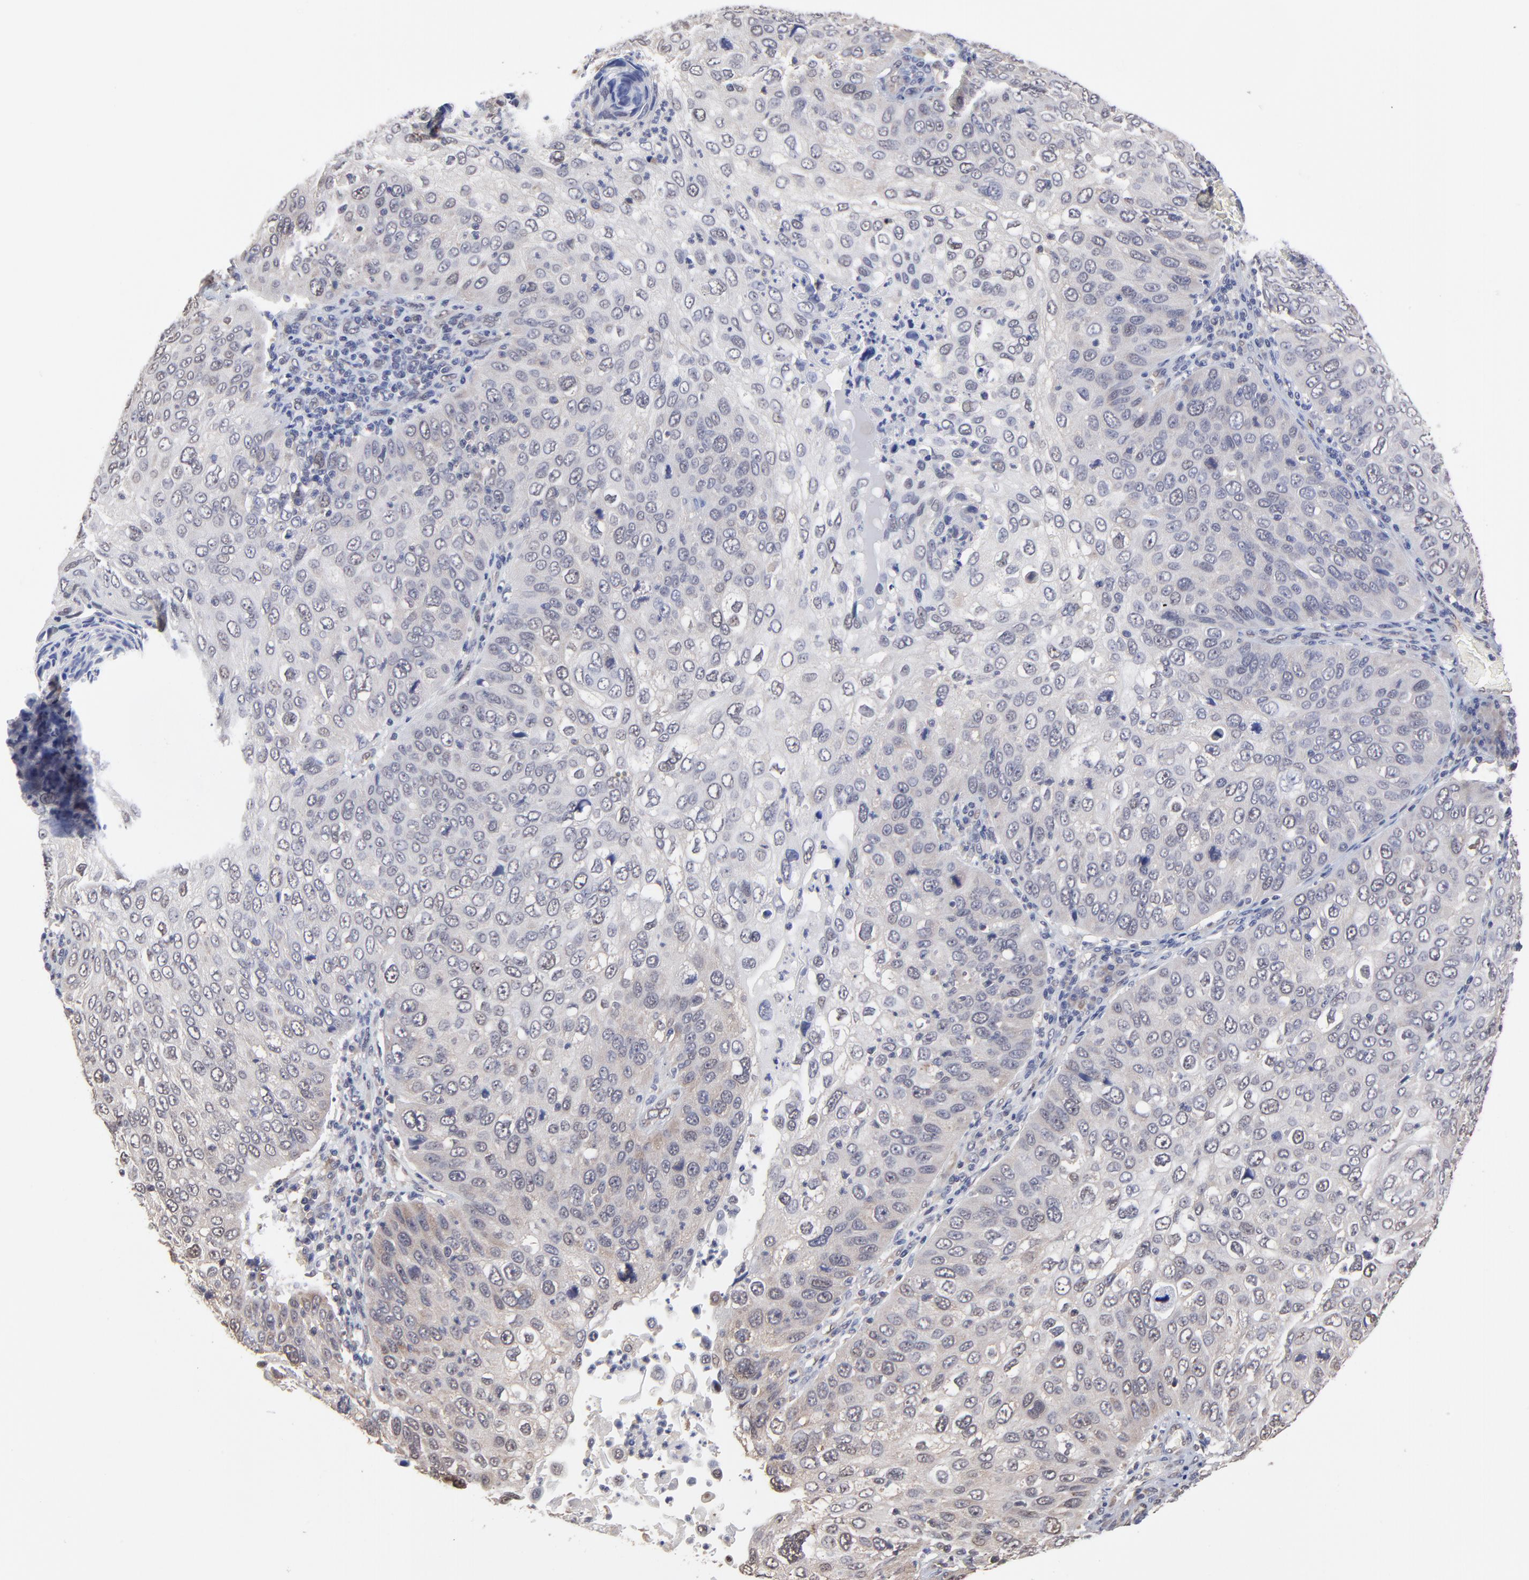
{"staining": {"intensity": "weak", "quantity": "25%-75%", "location": "cytoplasmic/membranous"}, "tissue": "skin cancer", "cell_type": "Tumor cells", "image_type": "cancer", "snomed": [{"axis": "morphology", "description": "Squamous cell carcinoma, NOS"}, {"axis": "topography", "description": "Skin"}], "caption": "This is an image of immunohistochemistry (IHC) staining of squamous cell carcinoma (skin), which shows weak staining in the cytoplasmic/membranous of tumor cells.", "gene": "CCT2", "patient": {"sex": "male", "age": 87}}